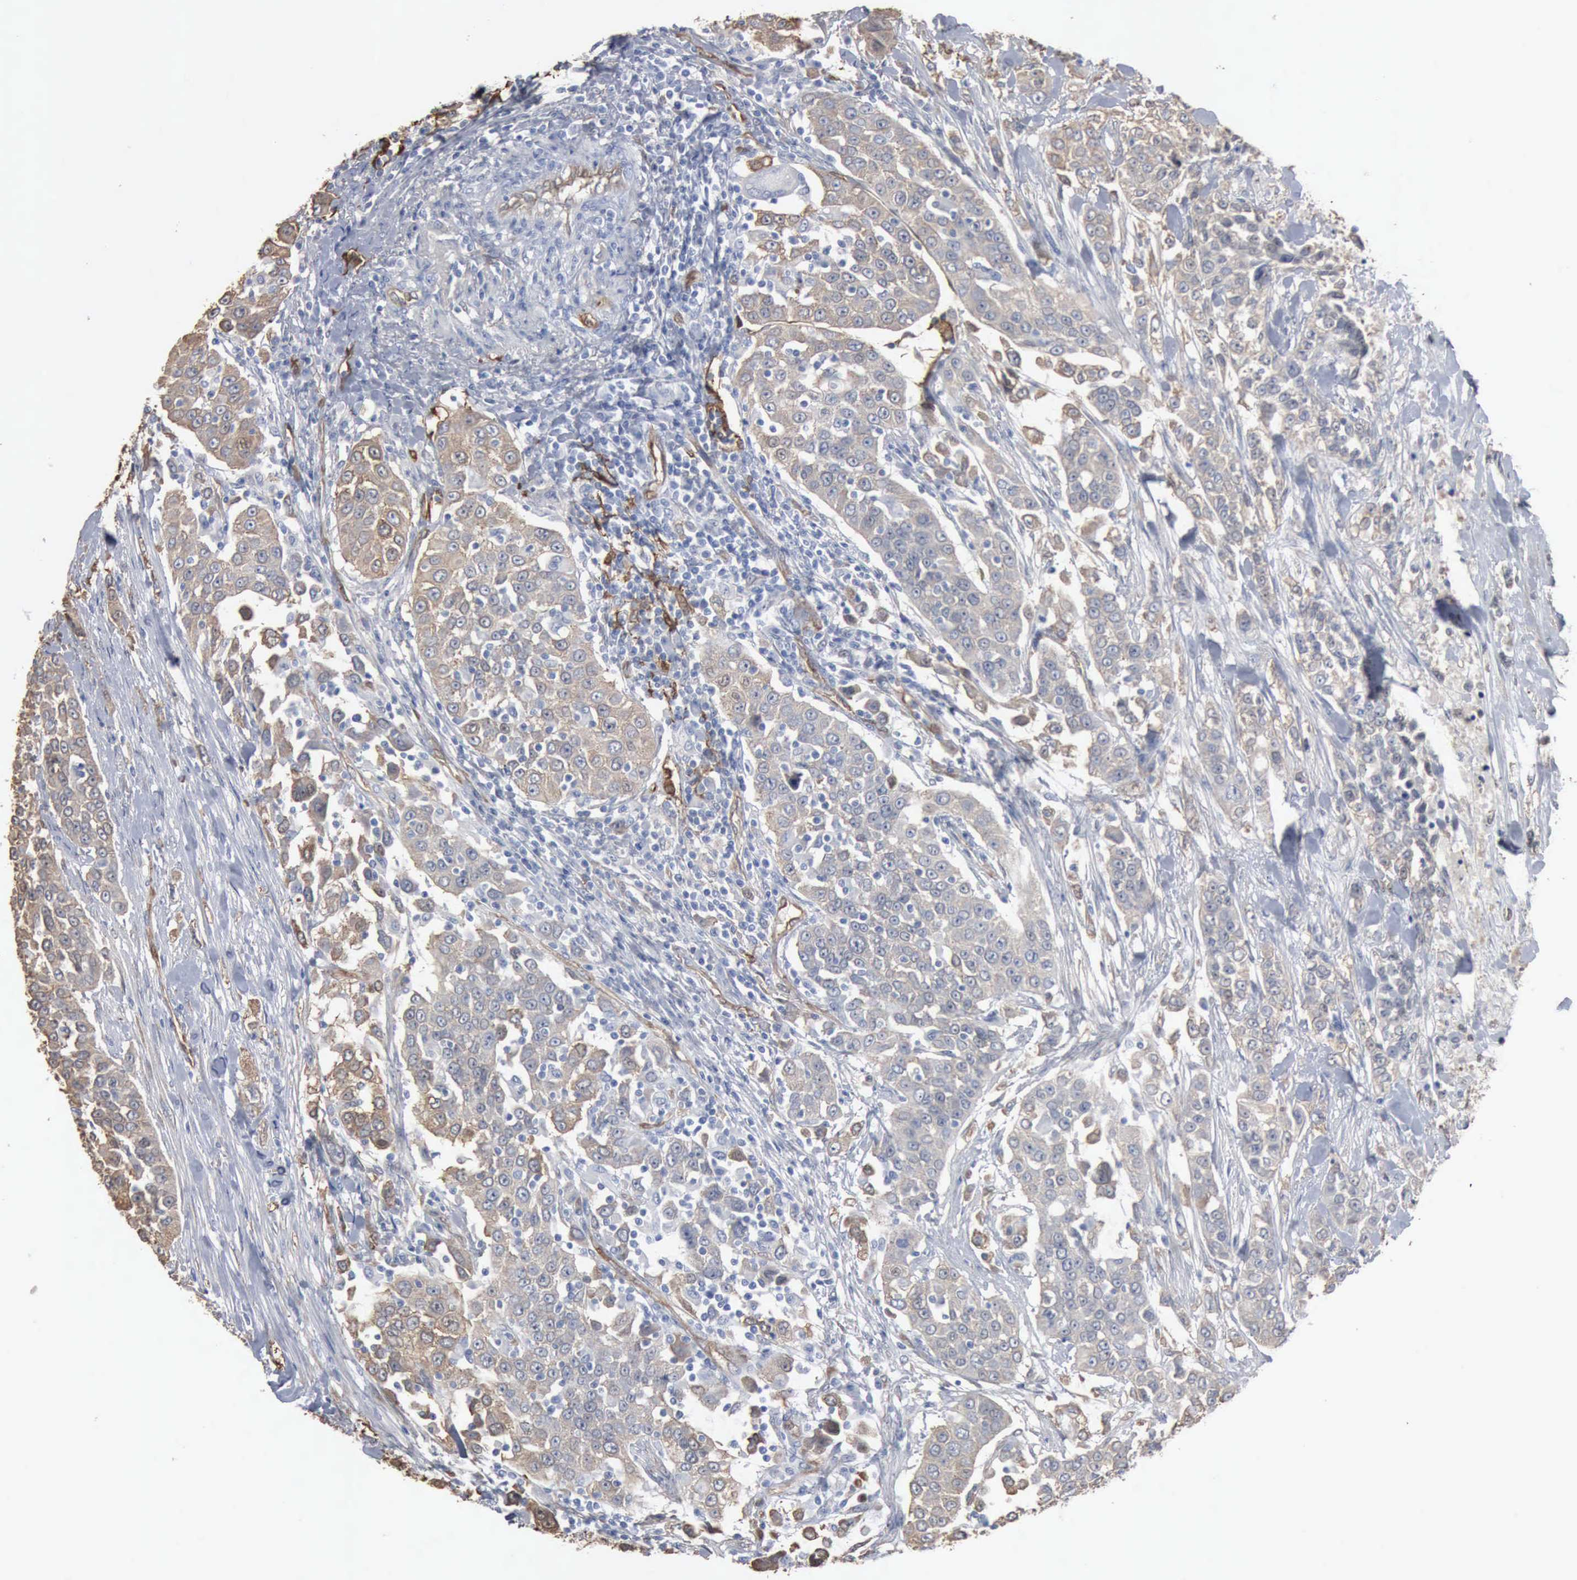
{"staining": {"intensity": "weak", "quantity": ">75%", "location": "cytoplasmic/membranous"}, "tissue": "urothelial cancer", "cell_type": "Tumor cells", "image_type": "cancer", "snomed": [{"axis": "morphology", "description": "Urothelial carcinoma, High grade"}, {"axis": "topography", "description": "Urinary bladder"}], "caption": "Brown immunohistochemical staining in high-grade urothelial carcinoma displays weak cytoplasmic/membranous positivity in about >75% of tumor cells.", "gene": "FSCN1", "patient": {"sex": "female", "age": 80}}